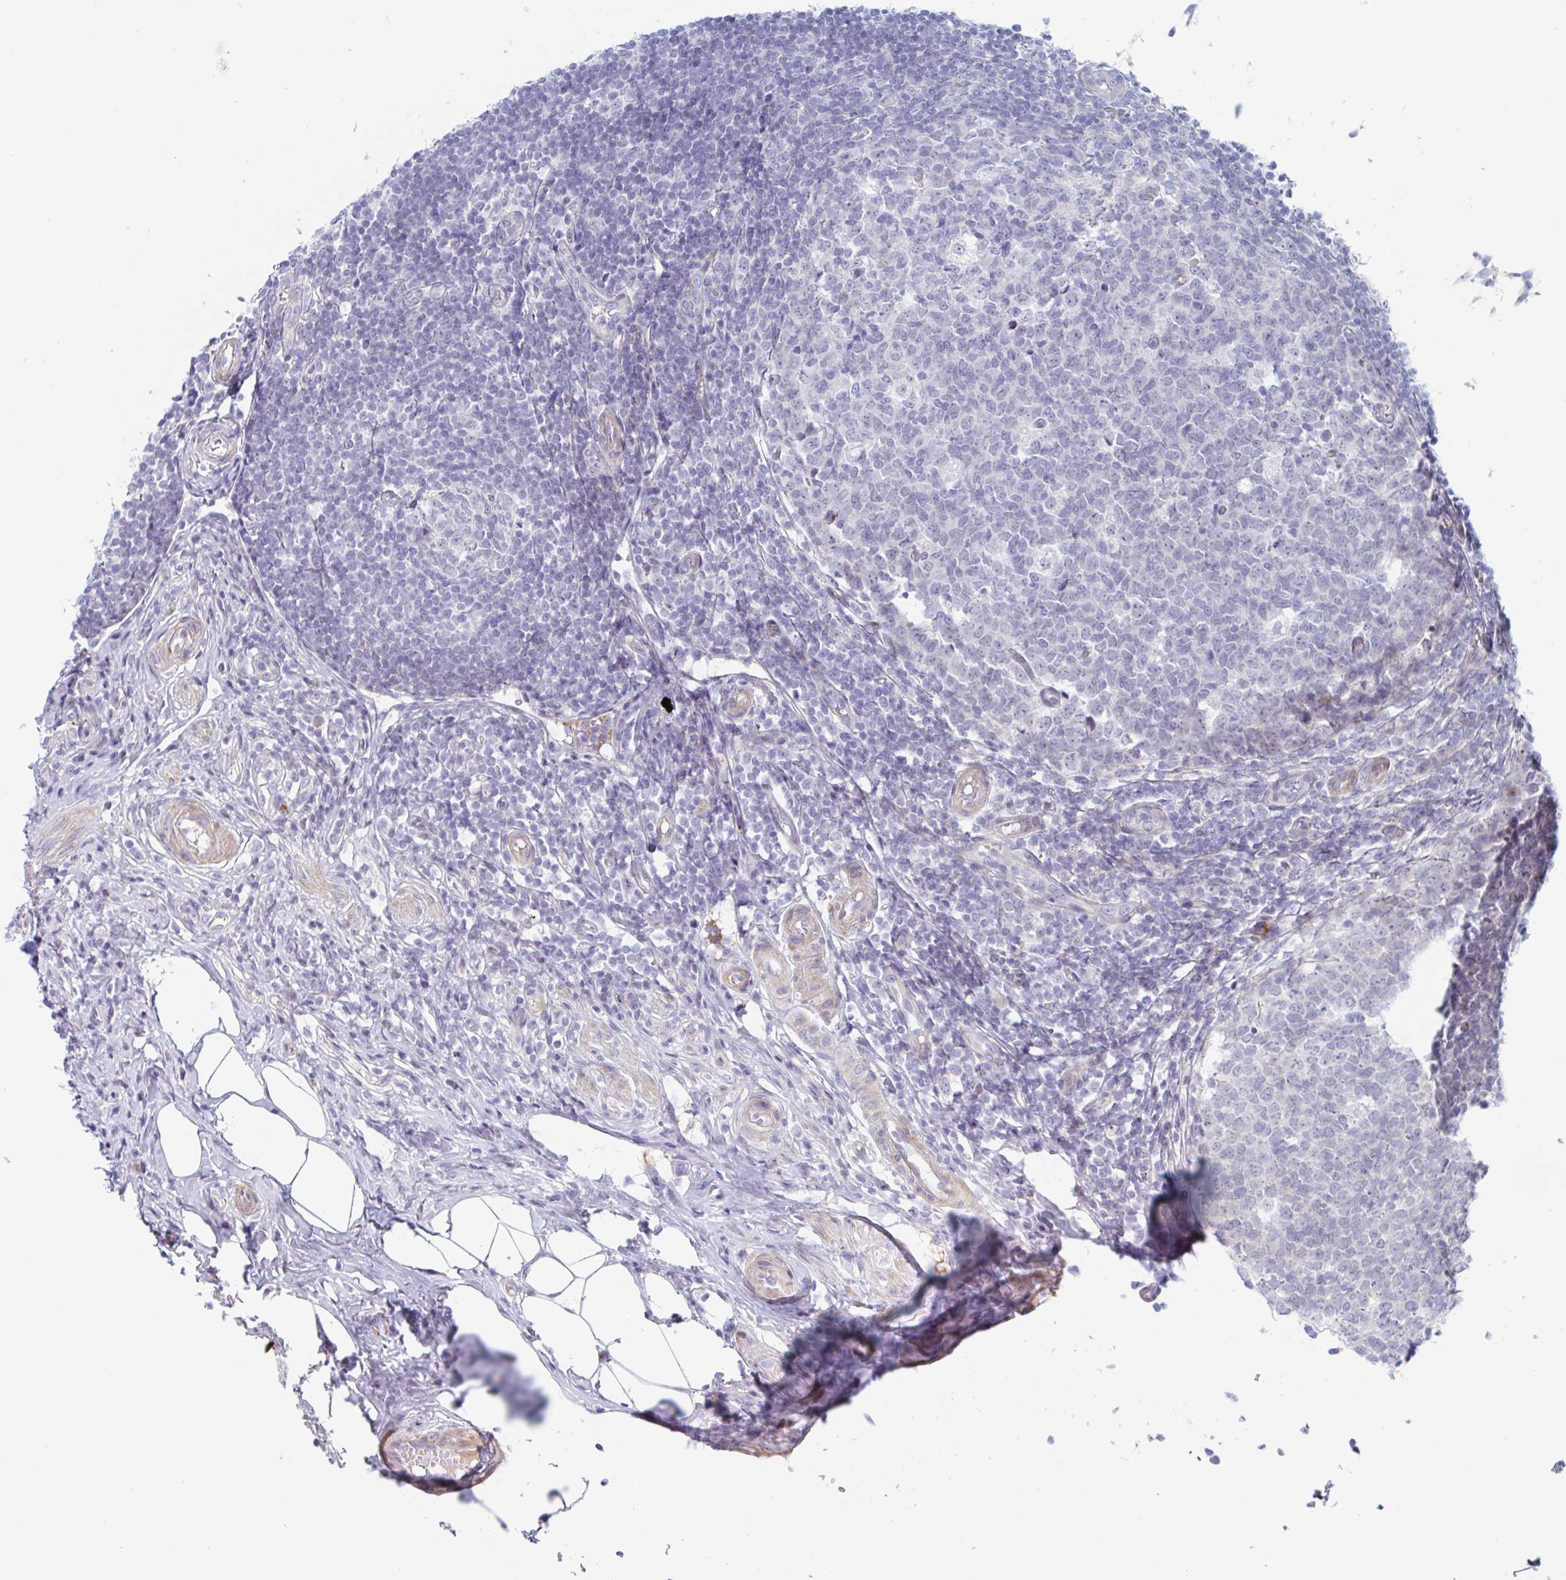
{"staining": {"intensity": "moderate", "quantity": ">75%", "location": "cytoplasmic/membranous"}, "tissue": "appendix", "cell_type": "Glandular cells", "image_type": "normal", "snomed": [{"axis": "morphology", "description": "Normal tissue, NOS"}, {"axis": "topography", "description": "Appendix"}], "caption": "The histopathology image displays immunohistochemical staining of normal appendix. There is moderate cytoplasmic/membranous staining is seen in about >75% of glandular cells.", "gene": "DUXA", "patient": {"sex": "male", "age": 18}}